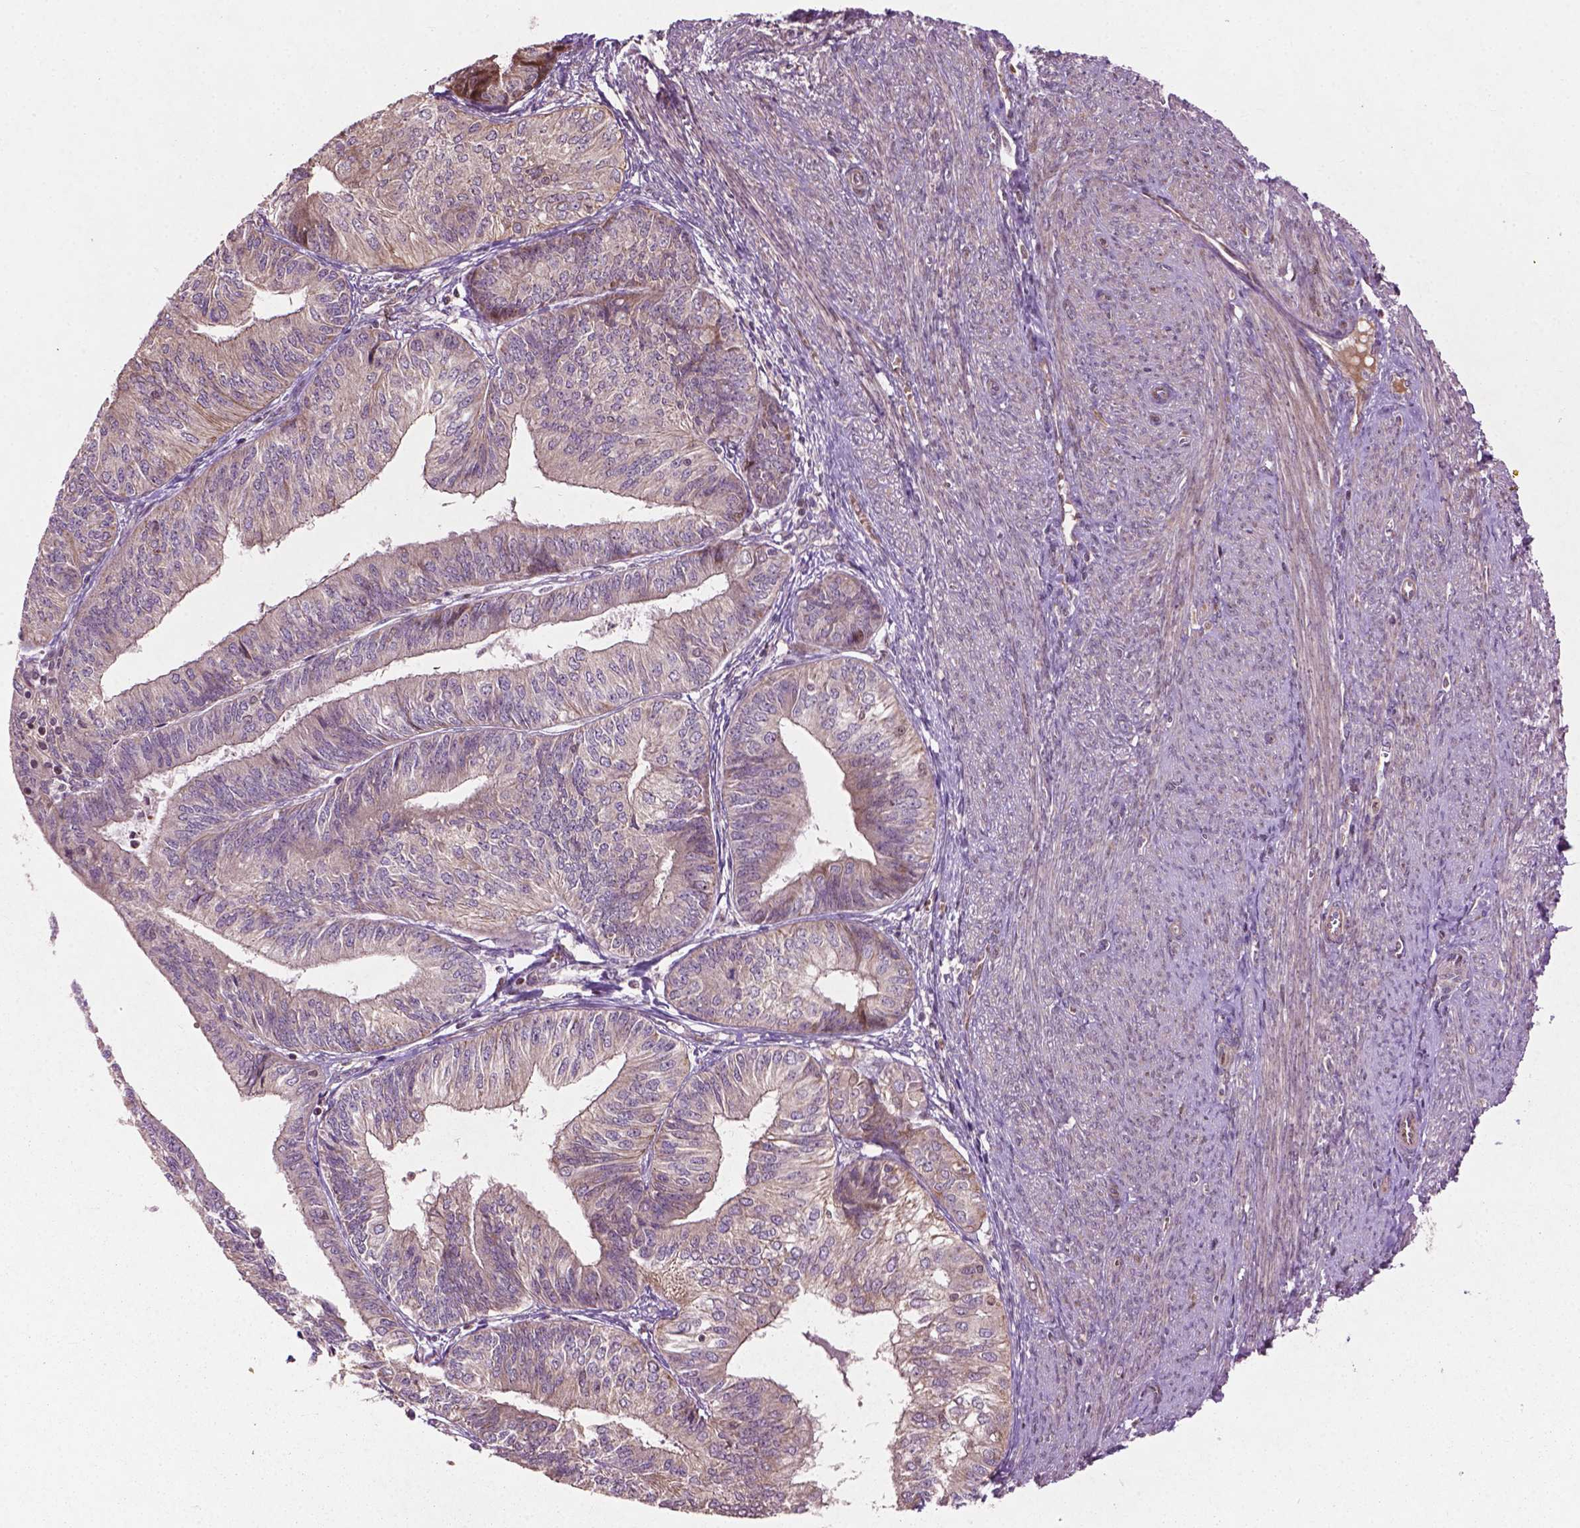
{"staining": {"intensity": "weak", "quantity": "25%-75%", "location": "cytoplasmic/membranous"}, "tissue": "endometrial cancer", "cell_type": "Tumor cells", "image_type": "cancer", "snomed": [{"axis": "morphology", "description": "Adenocarcinoma, NOS"}, {"axis": "topography", "description": "Endometrium"}], "caption": "Brown immunohistochemical staining in endometrial cancer (adenocarcinoma) shows weak cytoplasmic/membranous staining in approximately 25%-75% of tumor cells. (DAB (3,3'-diaminobenzidine) = brown stain, brightfield microscopy at high magnification).", "gene": "B3GALNT2", "patient": {"sex": "female", "age": 58}}